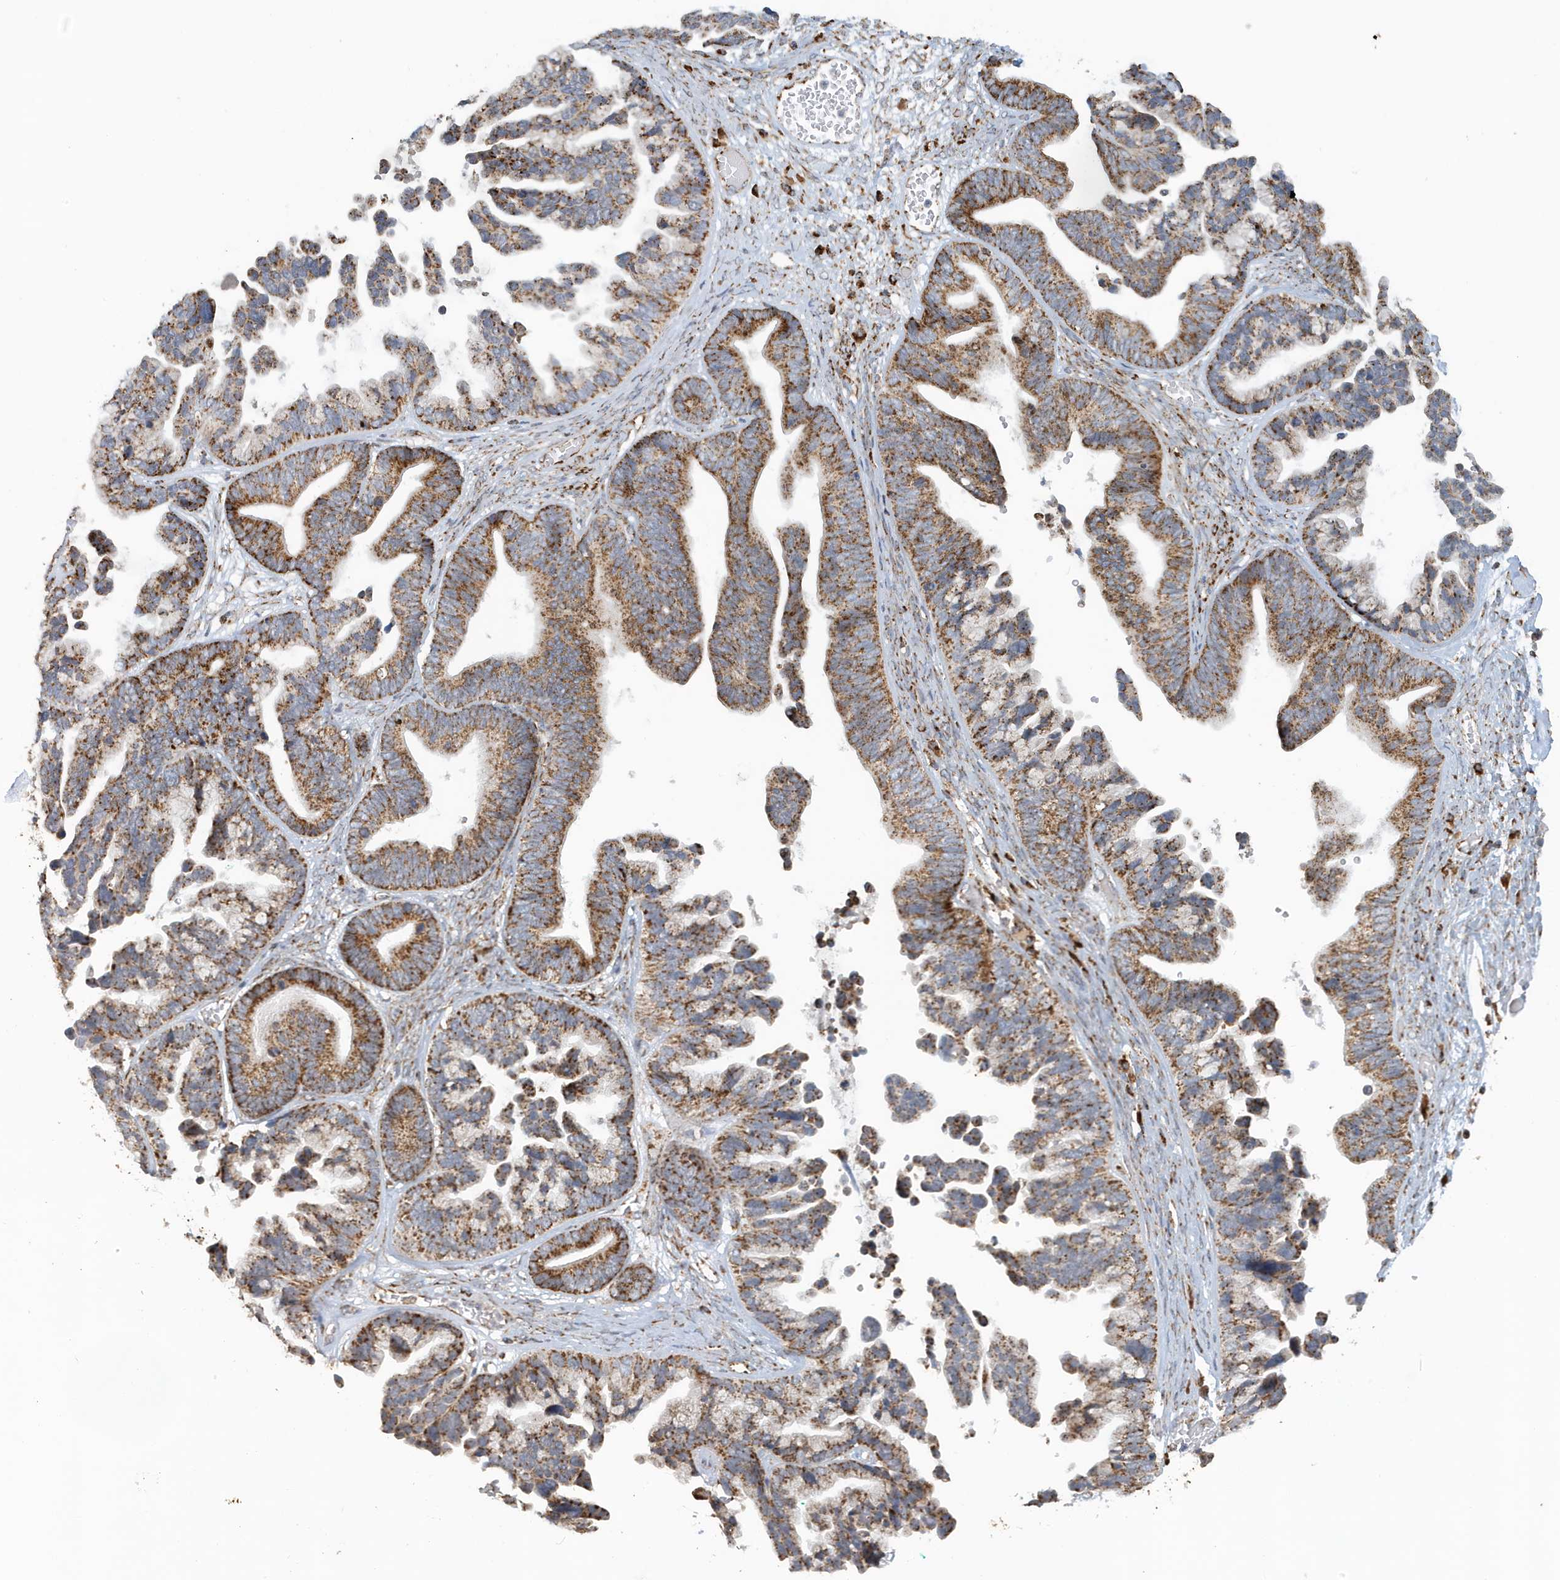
{"staining": {"intensity": "moderate", "quantity": ">75%", "location": "cytoplasmic/membranous"}, "tissue": "ovarian cancer", "cell_type": "Tumor cells", "image_type": "cancer", "snomed": [{"axis": "morphology", "description": "Cystadenocarcinoma, serous, NOS"}, {"axis": "topography", "description": "Ovary"}], "caption": "Ovarian cancer (serous cystadenocarcinoma) stained with a brown dye exhibits moderate cytoplasmic/membranous positive positivity in approximately >75% of tumor cells.", "gene": "MAN1A1", "patient": {"sex": "female", "age": 56}}